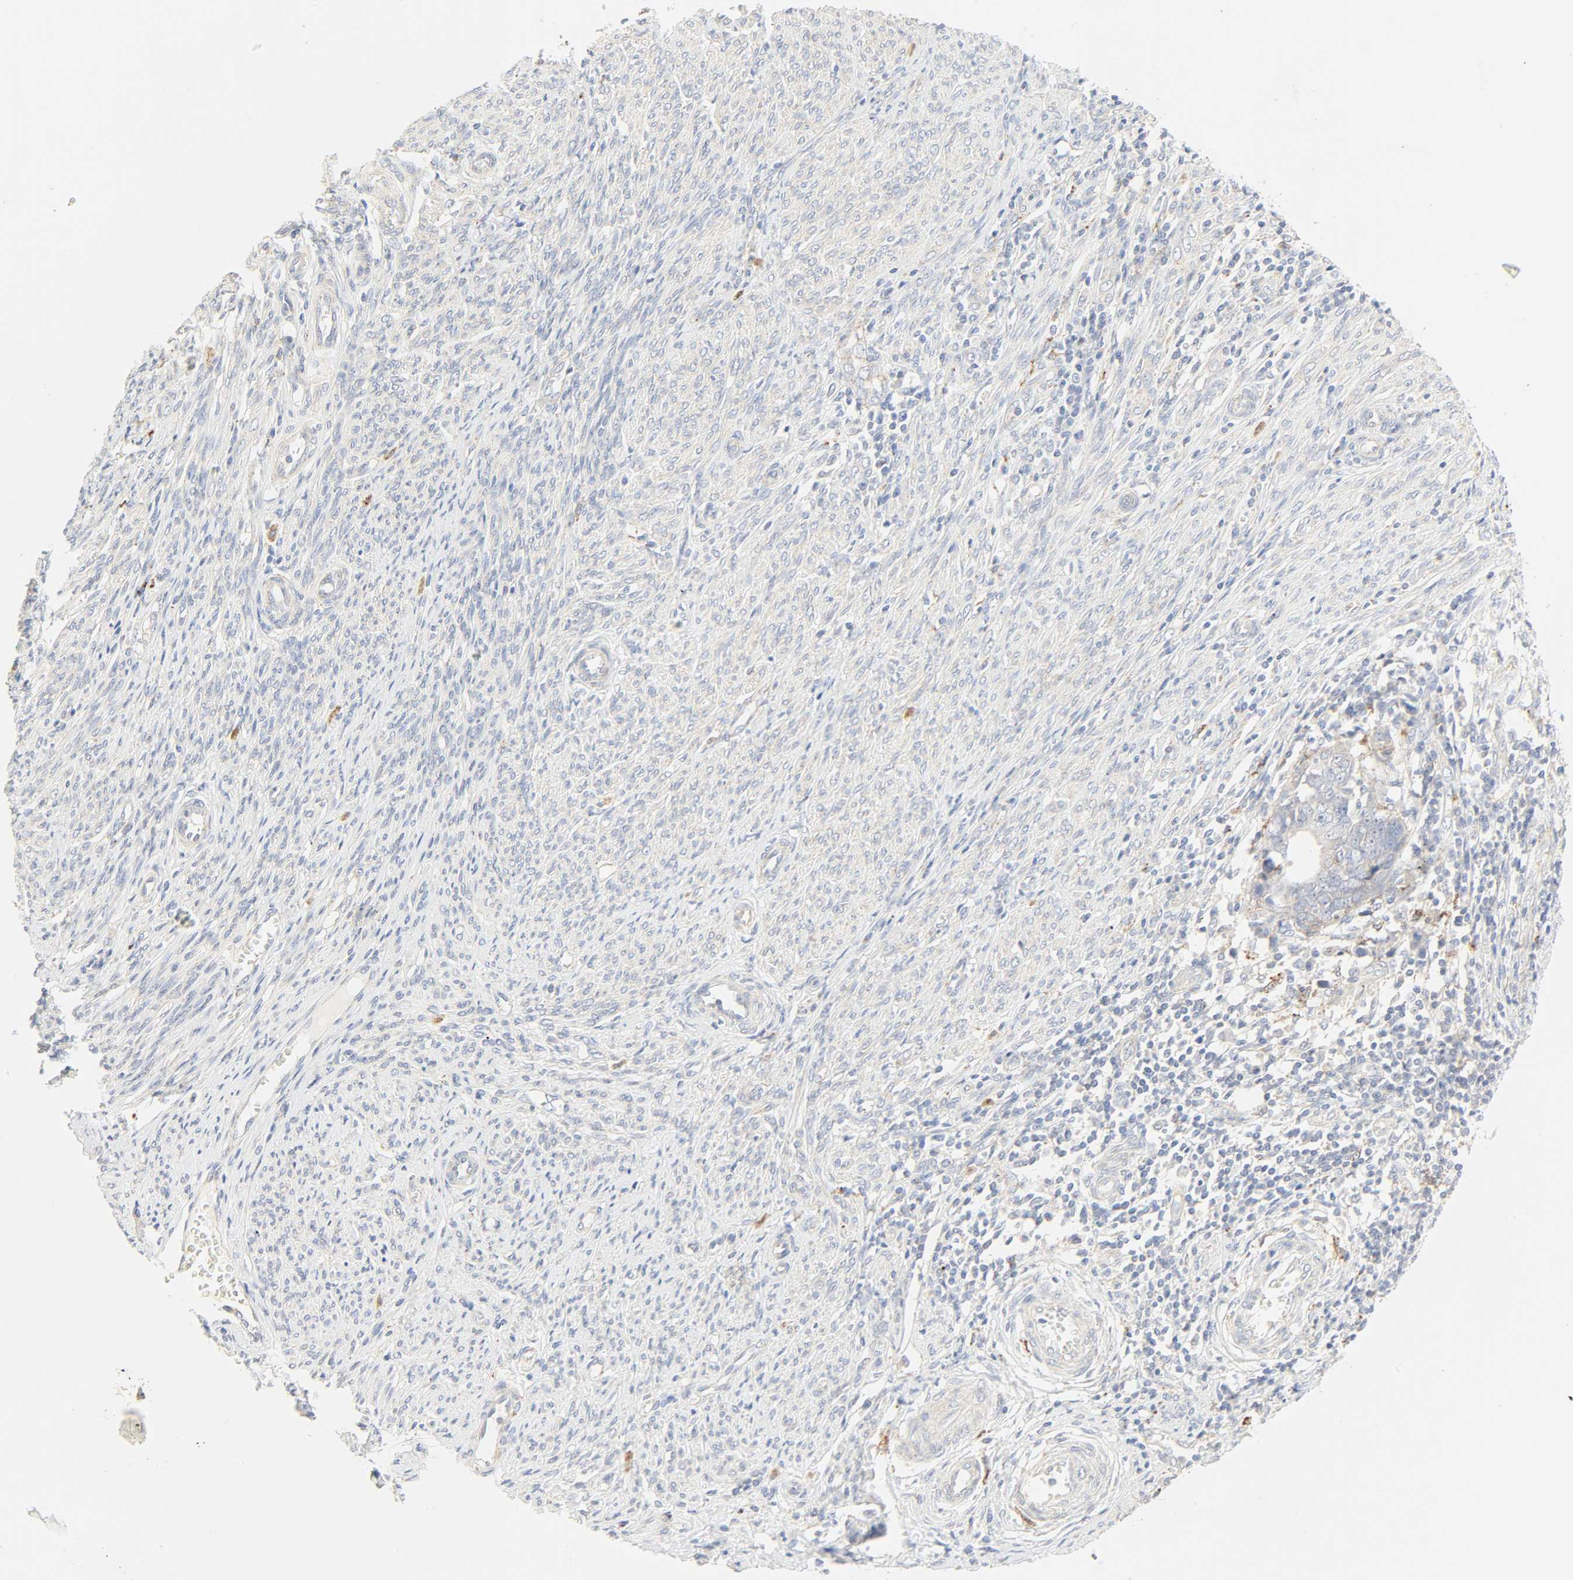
{"staining": {"intensity": "negative", "quantity": "none", "location": "none"}, "tissue": "endometrial cancer", "cell_type": "Tumor cells", "image_type": "cancer", "snomed": [{"axis": "morphology", "description": "Adenocarcinoma, NOS"}, {"axis": "topography", "description": "Endometrium"}], "caption": "DAB (3,3'-diaminobenzidine) immunohistochemical staining of human endometrial cancer reveals no significant expression in tumor cells. (DAB IHC with hematoxylin counter stain).", "gene": "CAMK2A", "patient": {"sex": "female", "age": 75}}